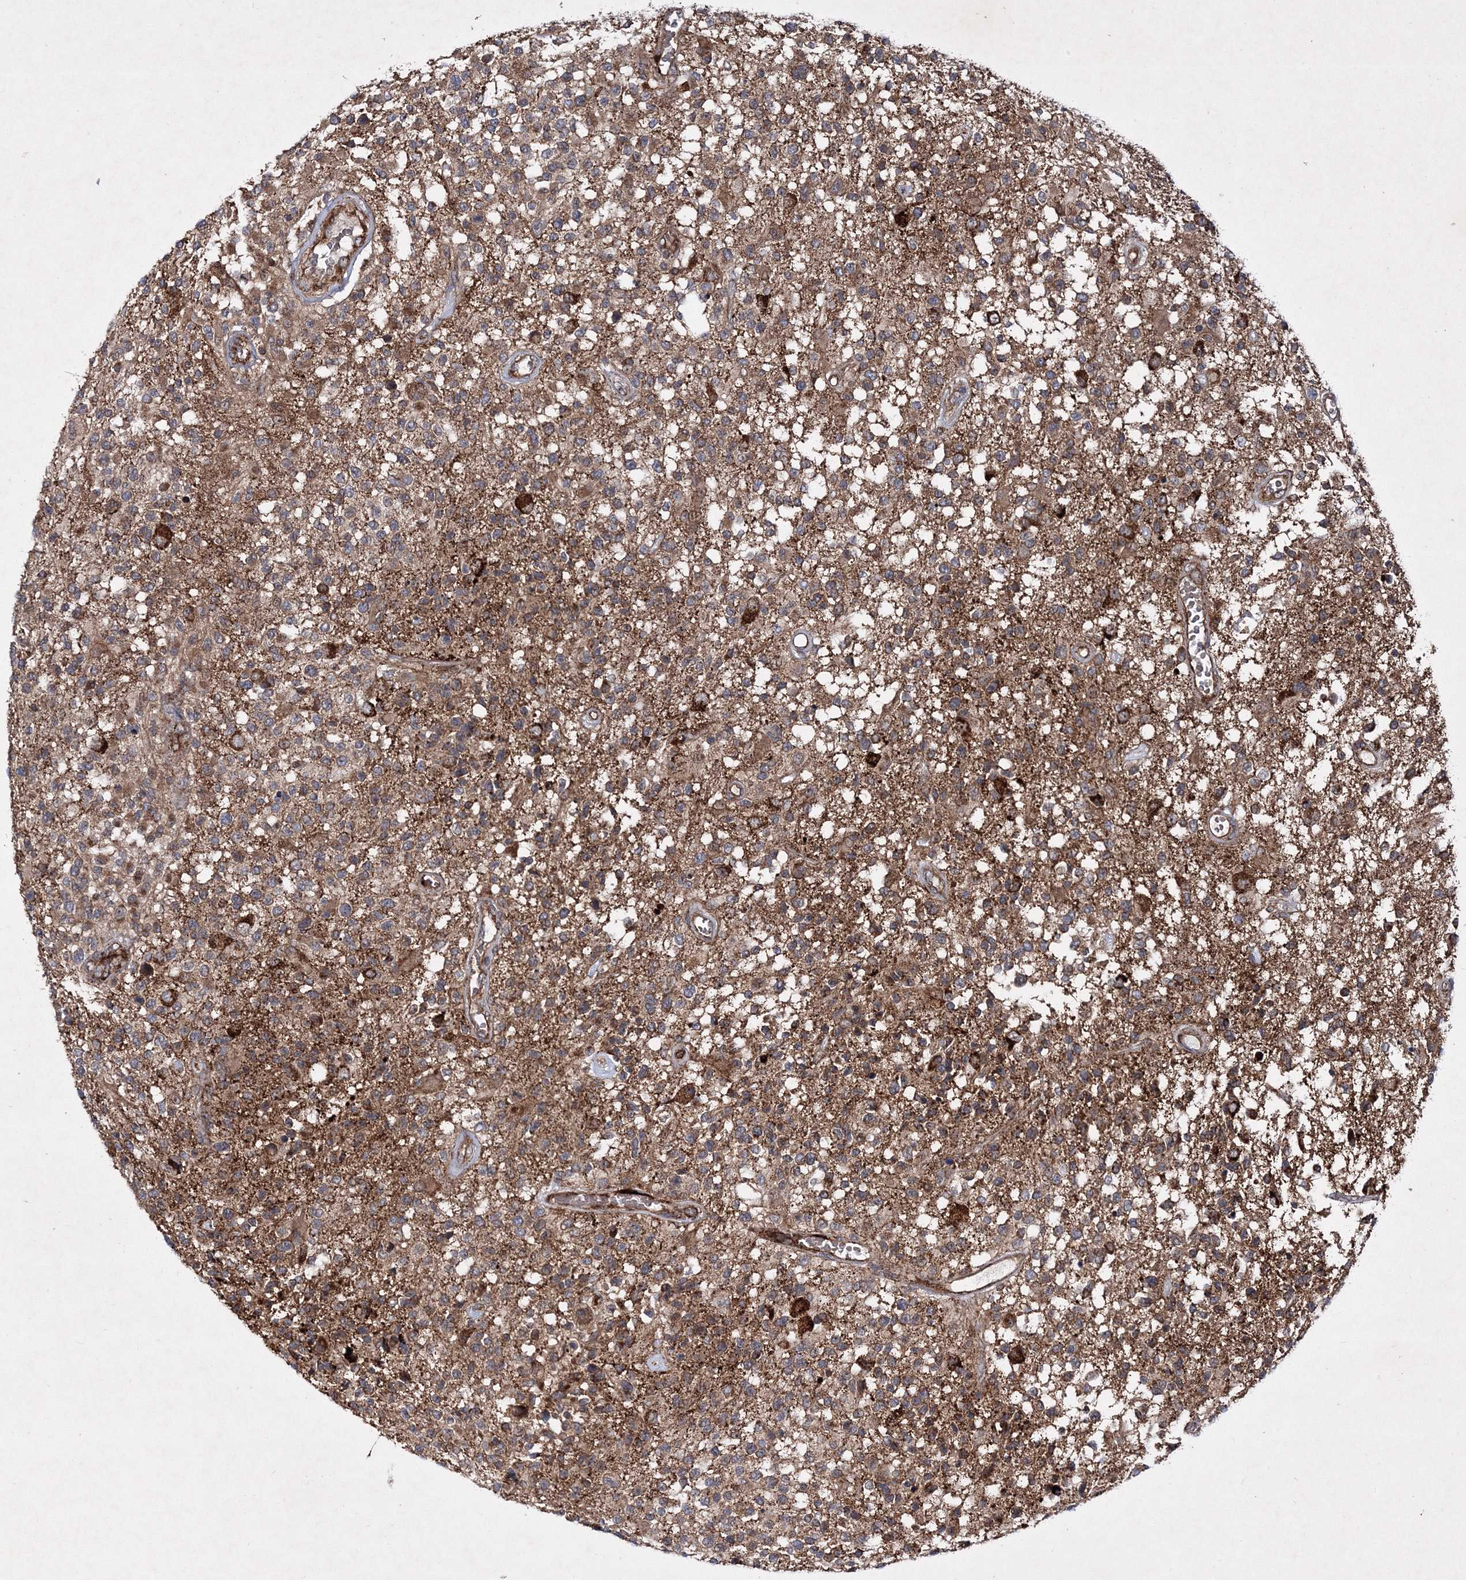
{"staining": {"intensity": "weak", "quantity": "25%-75%", "location": "cytoplasmic/membranous"}, "tissue": "glioma", "cell_type": "Tumor cells", "image_type": "cancer", "snomed": [{"axis": "morphology", "description": "Glioma, malignant, High grade"}, {"axis": "morphology", "description": "Glioblastoma, NOS"}, {"axis": "topography", "description": "Brain"}], "caption": "Human glioblastoma stained with a brown dye reveals weak cytoplasmic/membranous positive expression in approximately 25%-75% of tumor cells.", "gene": "SCRN3", "patient": {"sex": "male", "age": 60}}